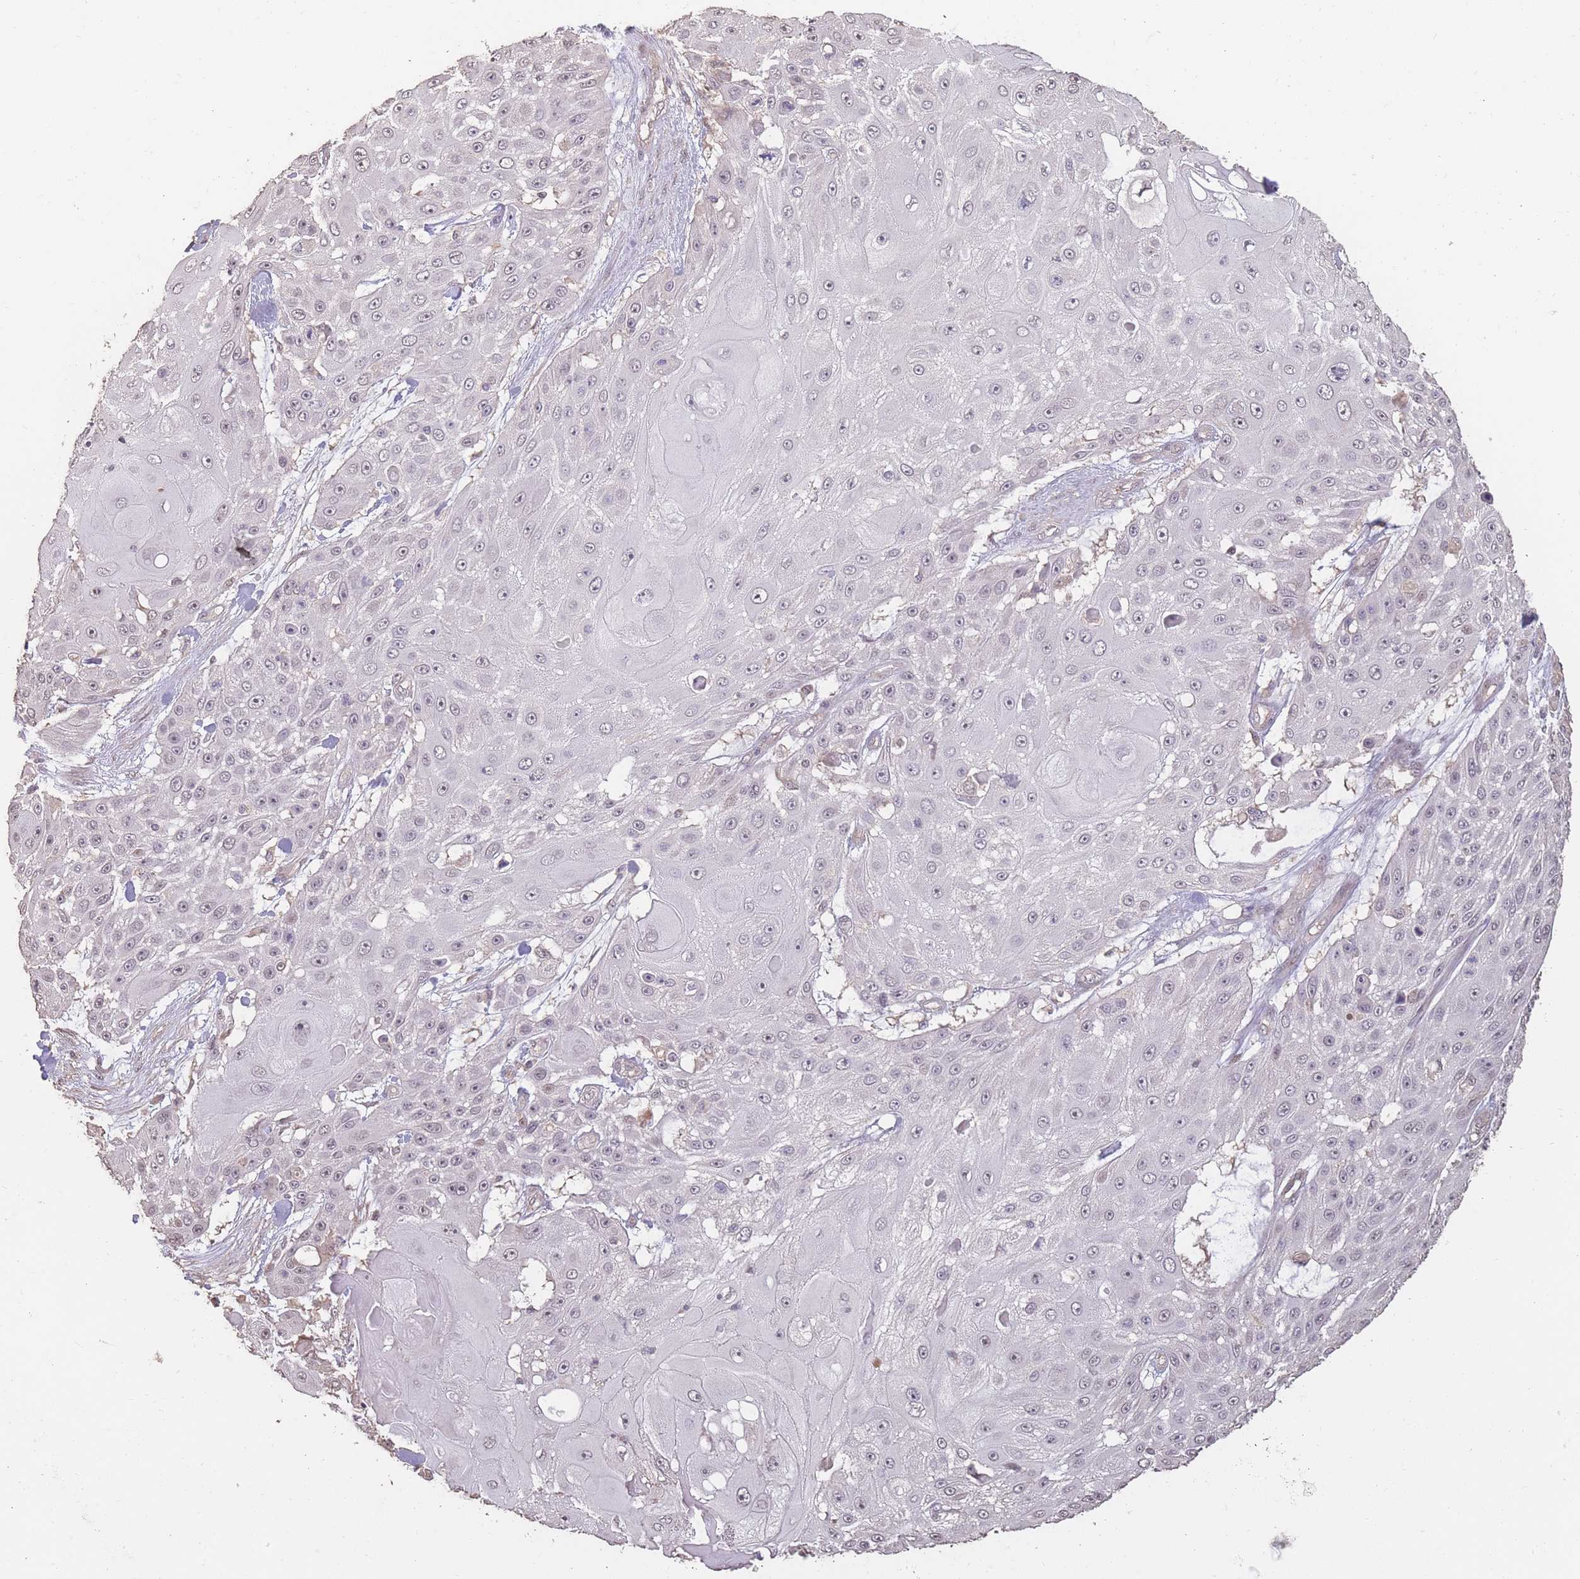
{"staining": {"intensity": "weak", "quantity": "<25%", "location": "nuclear"}, "tissue": "skin cancer", "cell_type": "Tumor cells", "image_type": "cancer", "snomed": [{"axis": "morphology", "description": "Squamous cell carcinoma, NOS"}, {"axis": "topography", "description": "Skin"}], "caption": "An IHC histopathology image of squamous cell carcinoma (skin) is shown. There is no staining in tumor cells of squamous cell carcinoma (skin).", "gene": "NLRC4", "patient": {"sex": "female", "age": 86}}